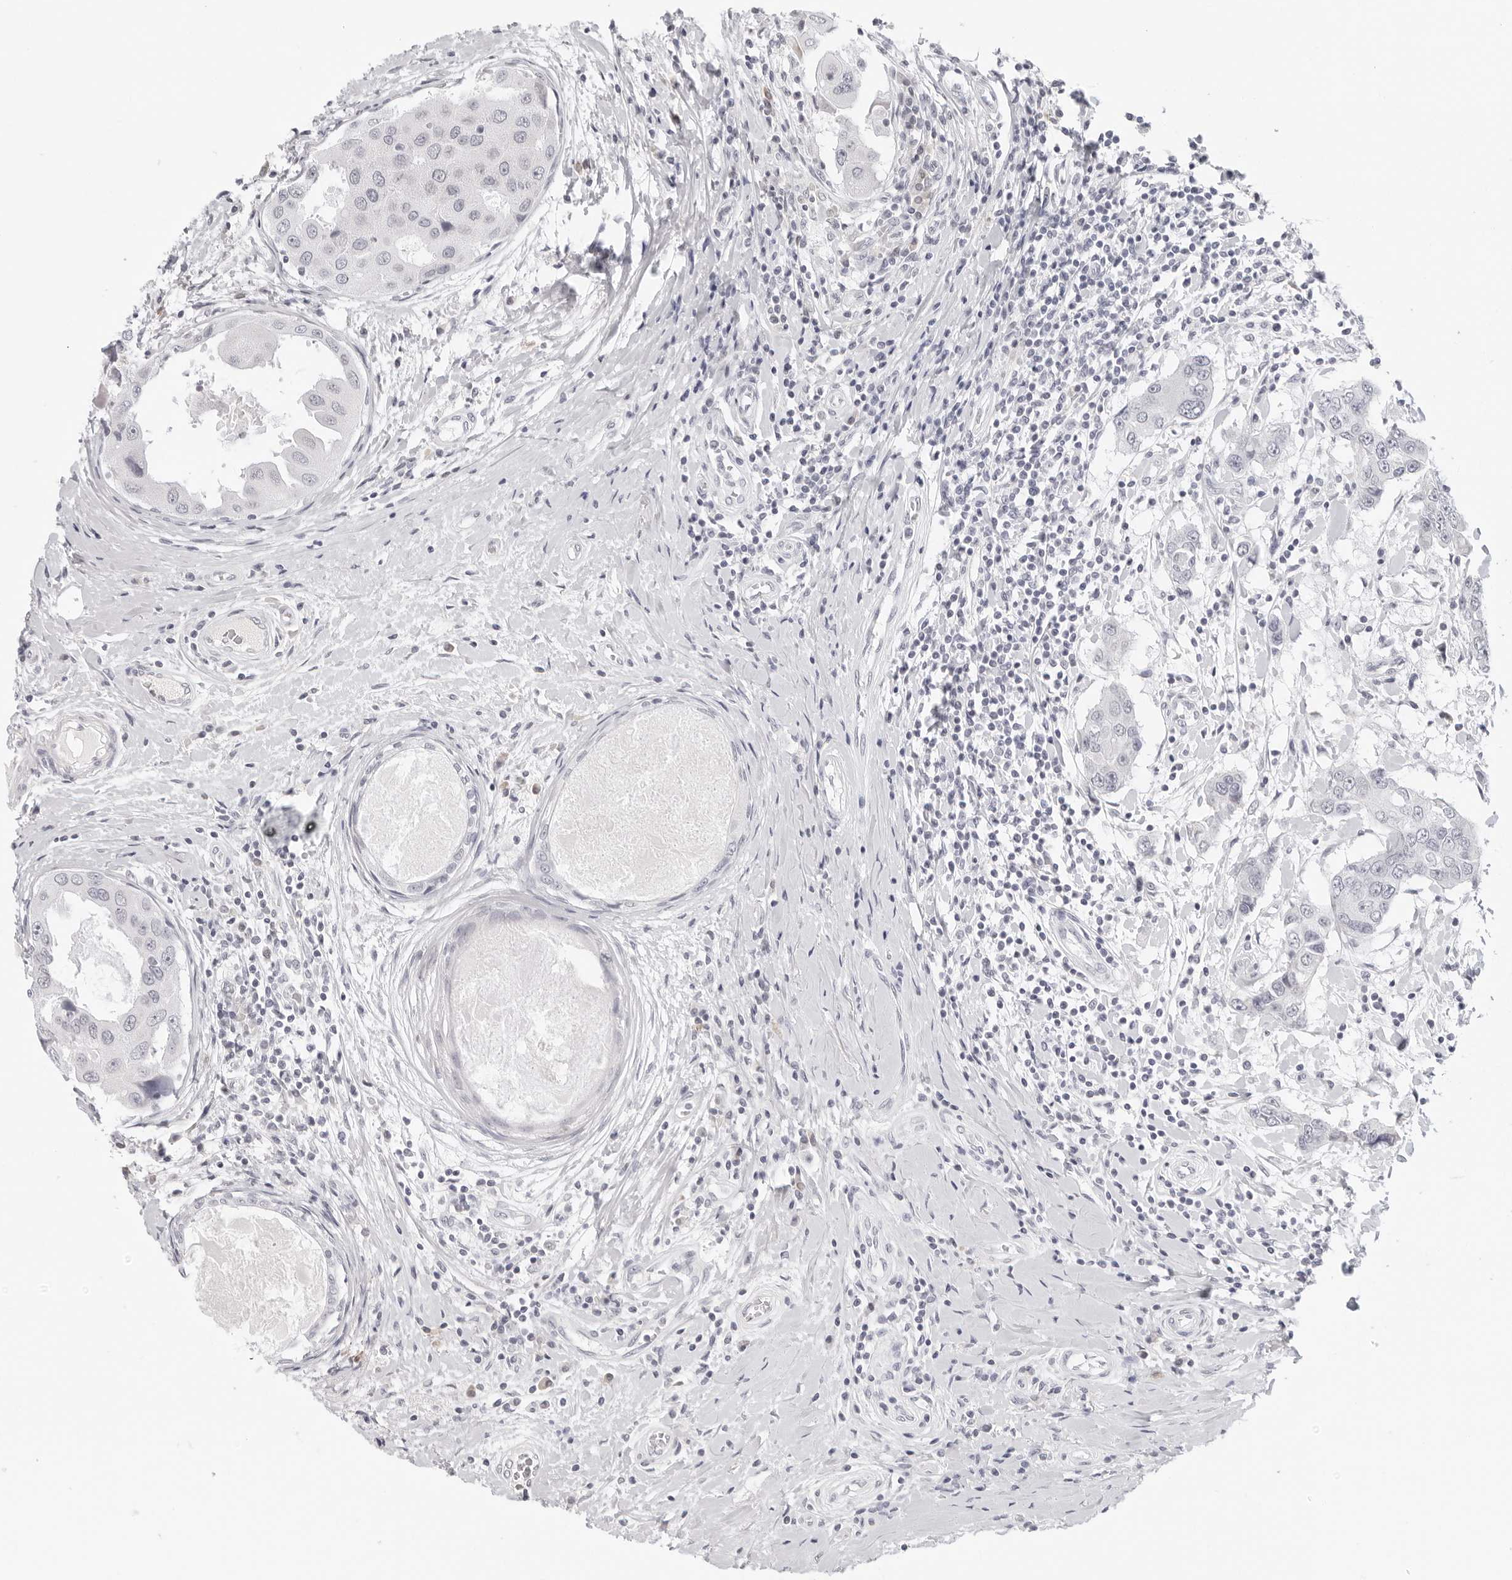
{"staining": {"intensity": "negative", "quantity": "none", "location": "none"}, "tissue": "breast cancer", "cell_type": "Tumor cells", "image_type": "cancer", "snomed": [{"axis": "morphology", "description": "Duct carcinoma"}, {"axis": "topography", "description": "Breast"}], "caption": "Tumor cells show no significant protein expression in breast cancer (intraductal carcinoma).", "gene": "EDN2", "patient": {"sex": "female", "age": 27}}